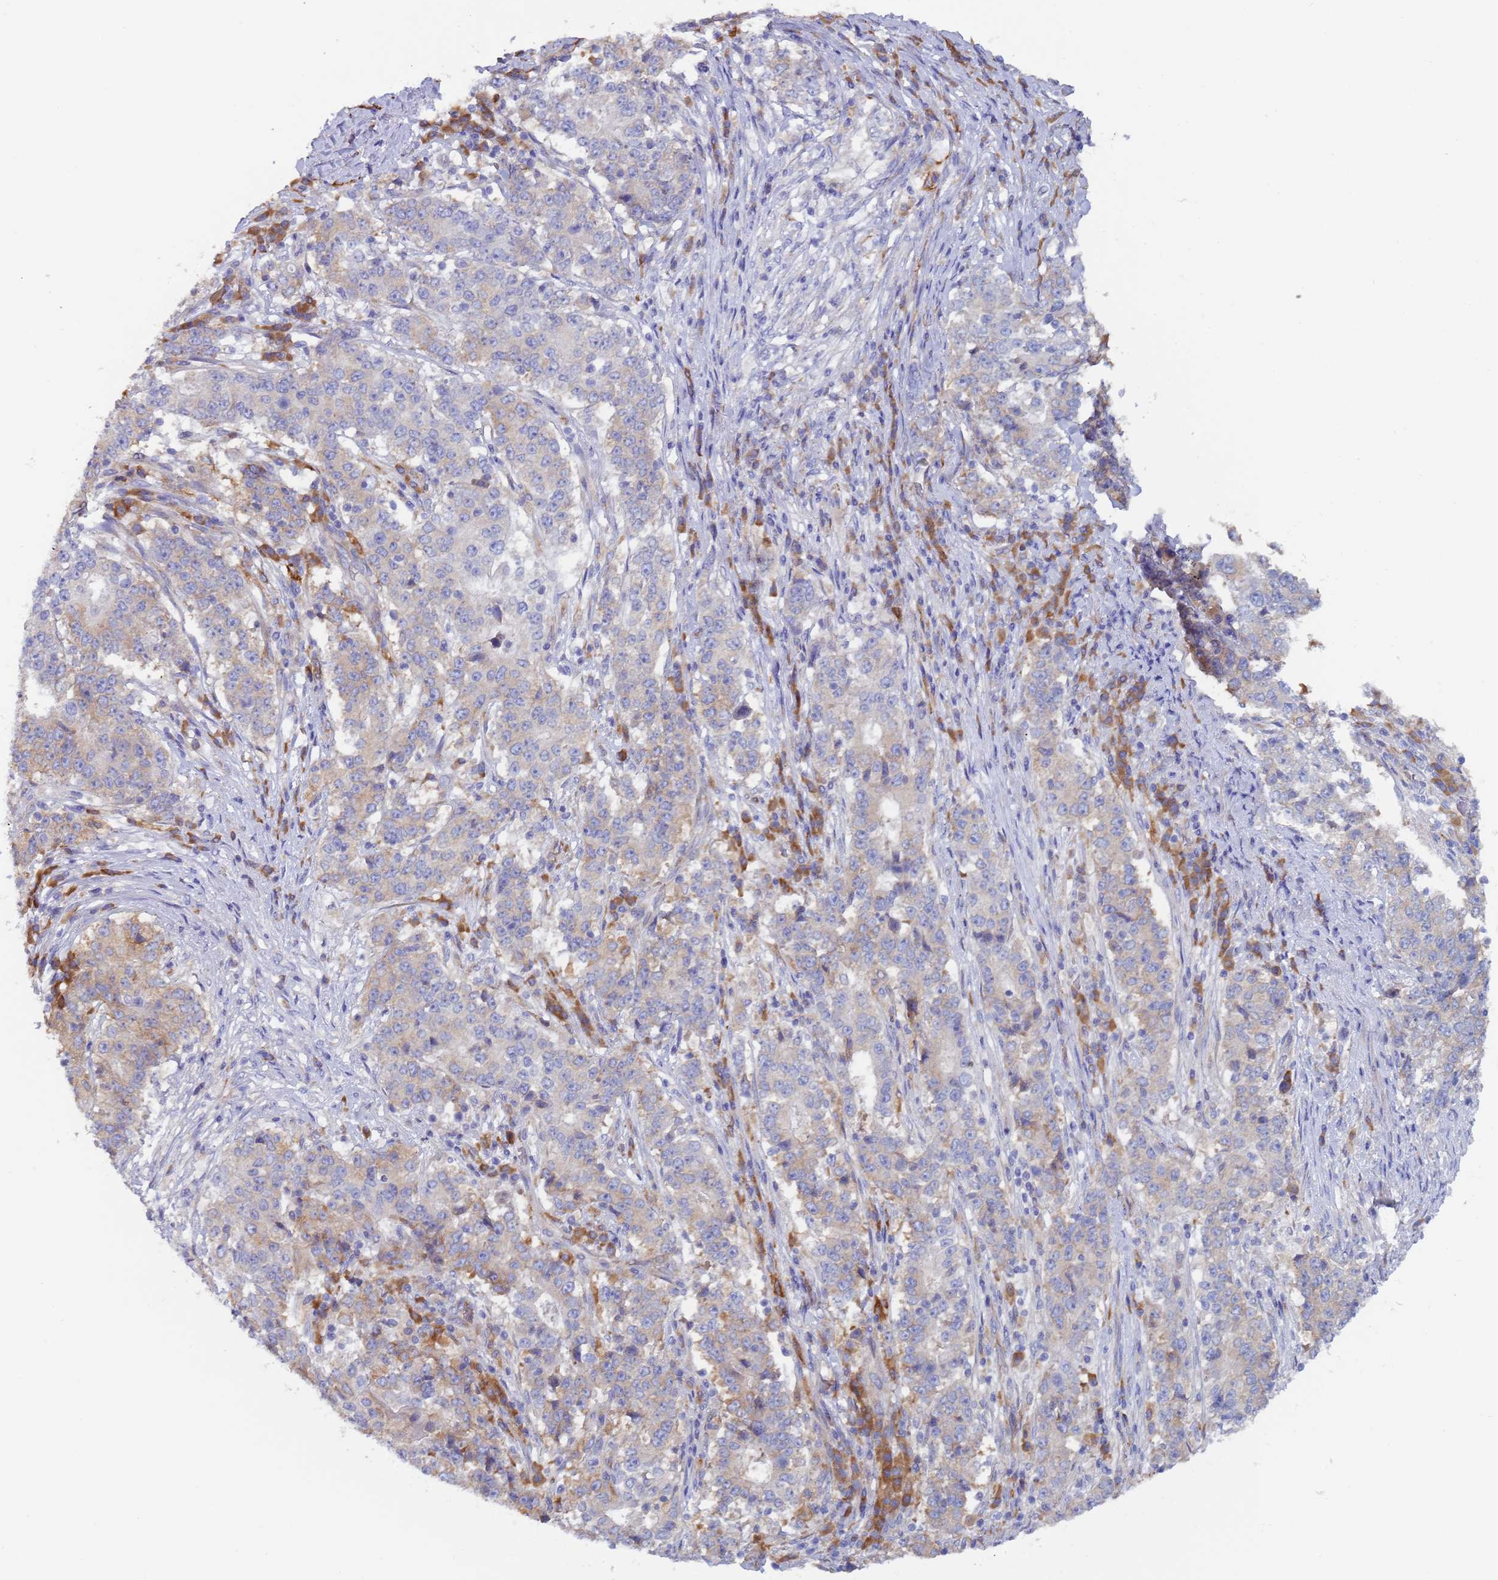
{"staining": {"intensity": "negative", "quantity": "none", "location": "none"}, "tissue": "stomach cancer", "cell_type": "Tumor cells", "image_type": "cancer", "snomed": [{"axis": "morphology", "description": "Adenocarcinoma, NOS"}, {"axis": "topography", "description": "Stomach"}], "caption": "DAB immunohistochemical staining of human stomach cancer (adenocarcinoma) displays no significant staining in tumor cells. The staining is performed using DAB brown chromogen with nuclei counter-stained in using hematoxylin.", "gene": "ZNF844", "patient": {"sex": "male", "age": 59}}